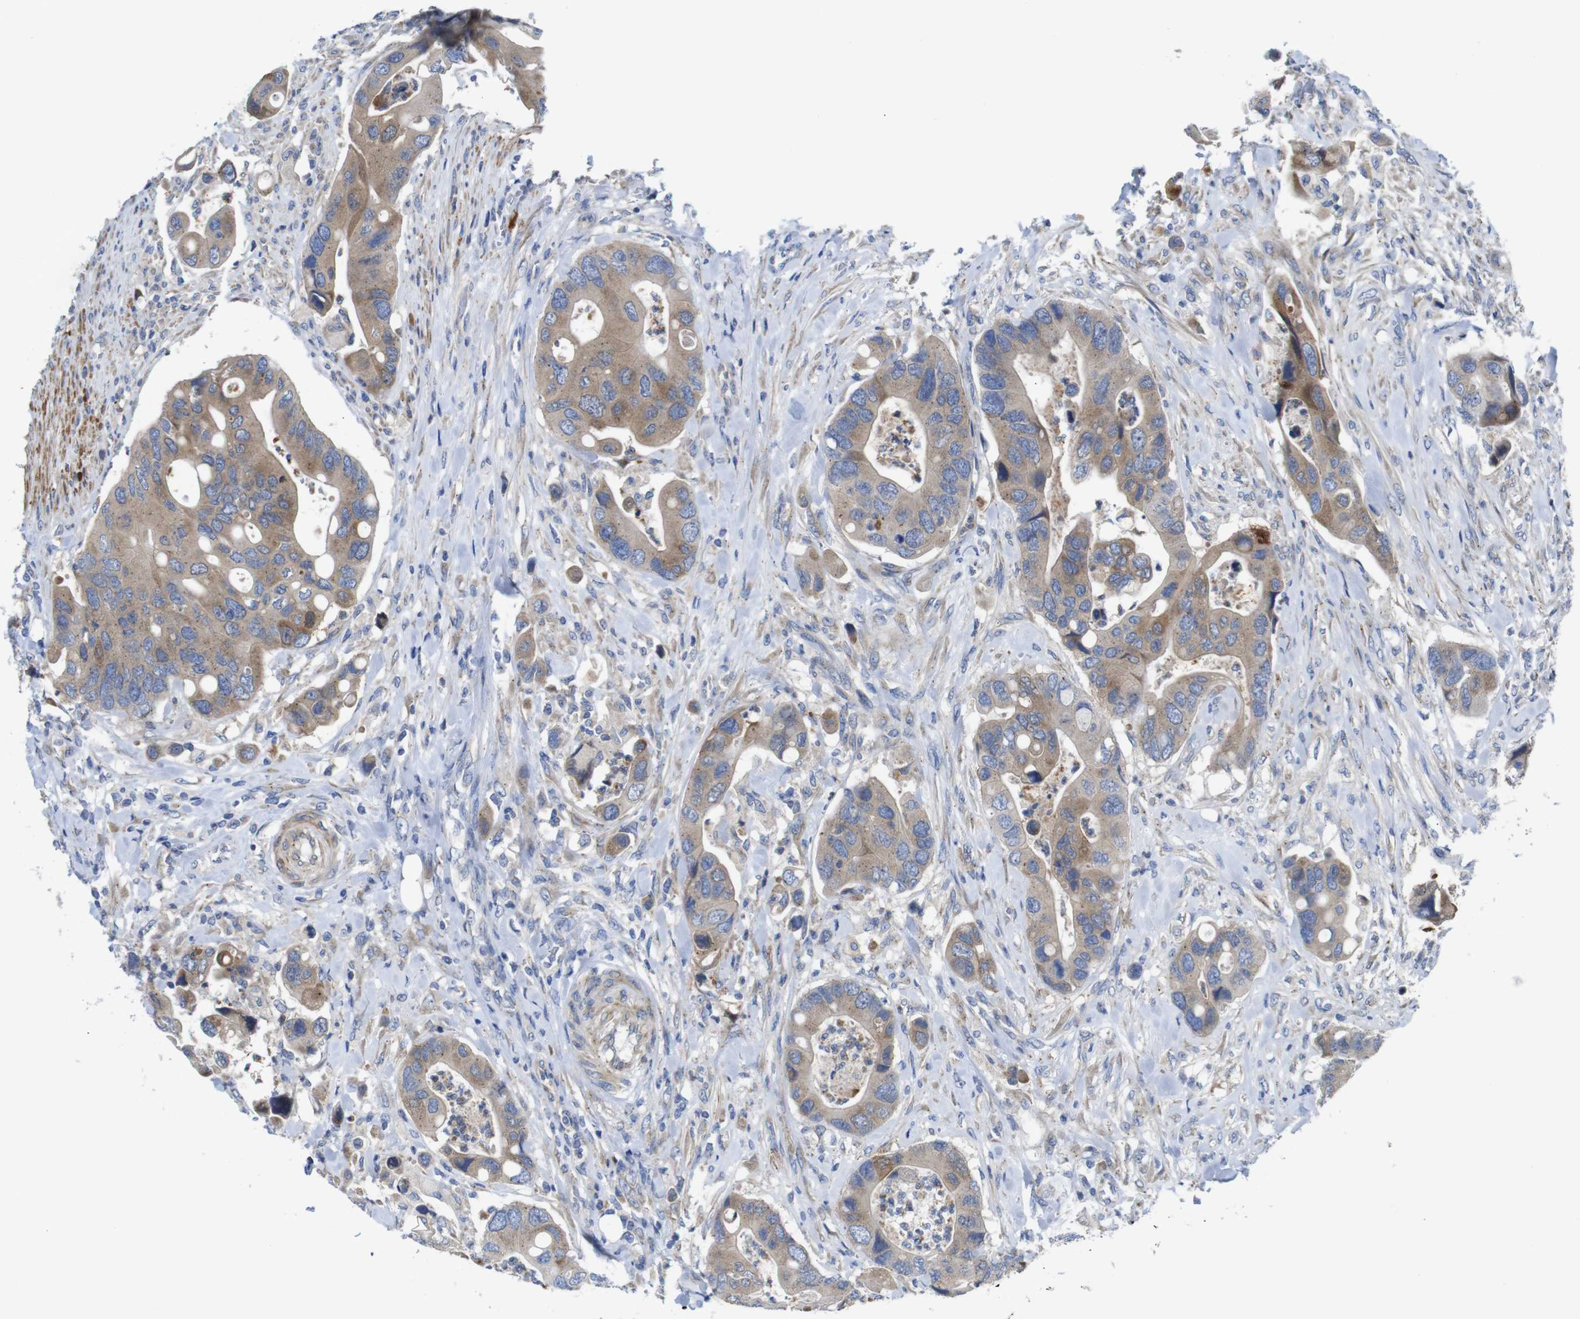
{"staining": {"intensity": "moderate", "quantity": ">75%", "location": "cytoplasmic/membranous"}, "tissue": "colorectal cancer", "cell_type": "Tumor cells", "image_type": "cancer", "snomed": [{"axis": "morphology", "description": "Adenocarcinoma, NOS"}, {"axis": "topography", "description": "Rectum"}], "caption": "The micrograph exhibits staining of colorectal cancer, revealing moderate cytoplasmic/membranous protein expression (brown color) within tumor cells. Immunohistochemistry stains the protein in brown and the nuclei are stained blue.", "gene": "DDRGK1", "patient": {"sex": "female", "age": 57}}